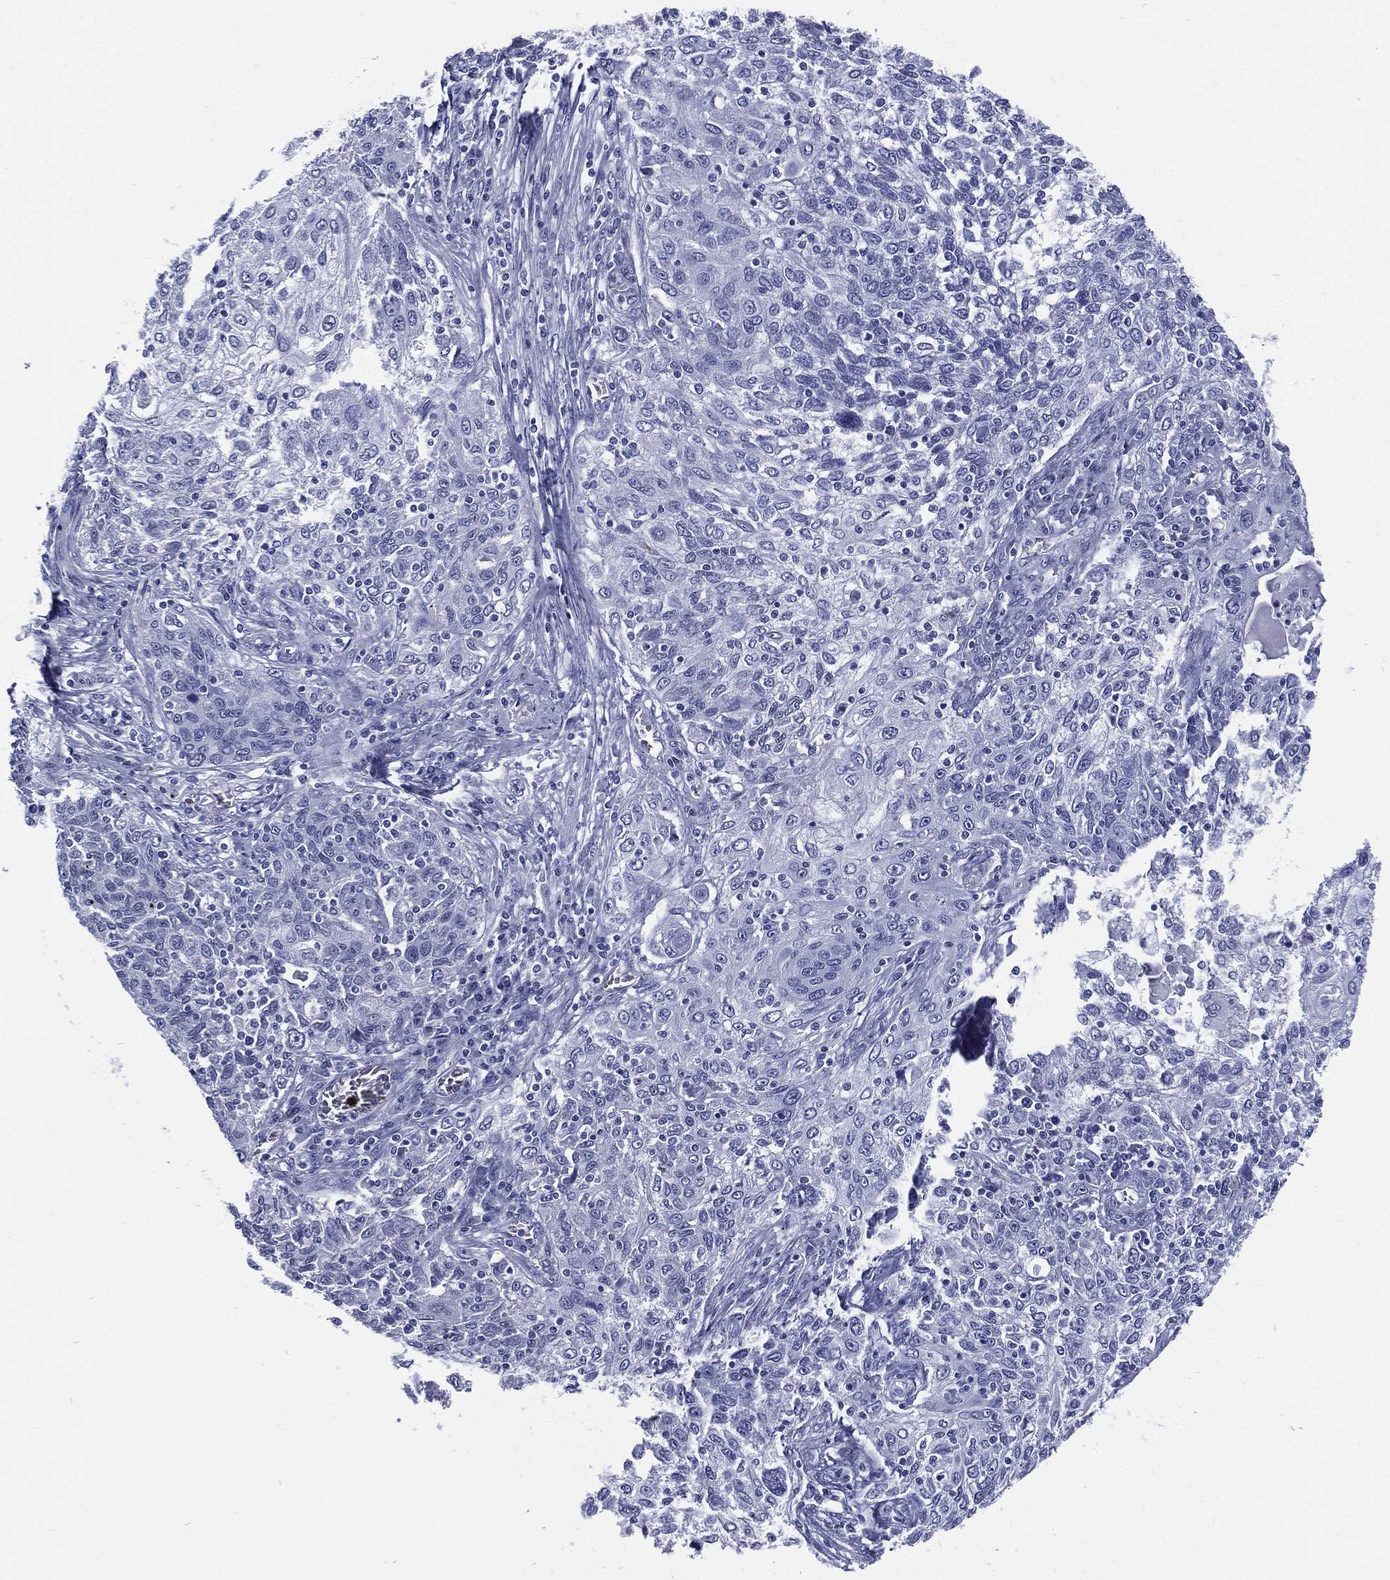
{"staining": {"intensity": "negative", "quantity": "none", "location": "none"}, "tissue": "lung cancer", "cell_type": "Tumor cells", "image_type": "cancer", "snomed": [{"axis": "morphology", "description": "Squamous cell carcinoma, NOS"}, {"axis": "topography", "description": "Lung"}], "caption": "The histopathology image exhibits no staining of tumor cells in lung squamous cell carcinoma.", "gene": "RSPH4A", "patient": {"sex": "female", "age": 69}}